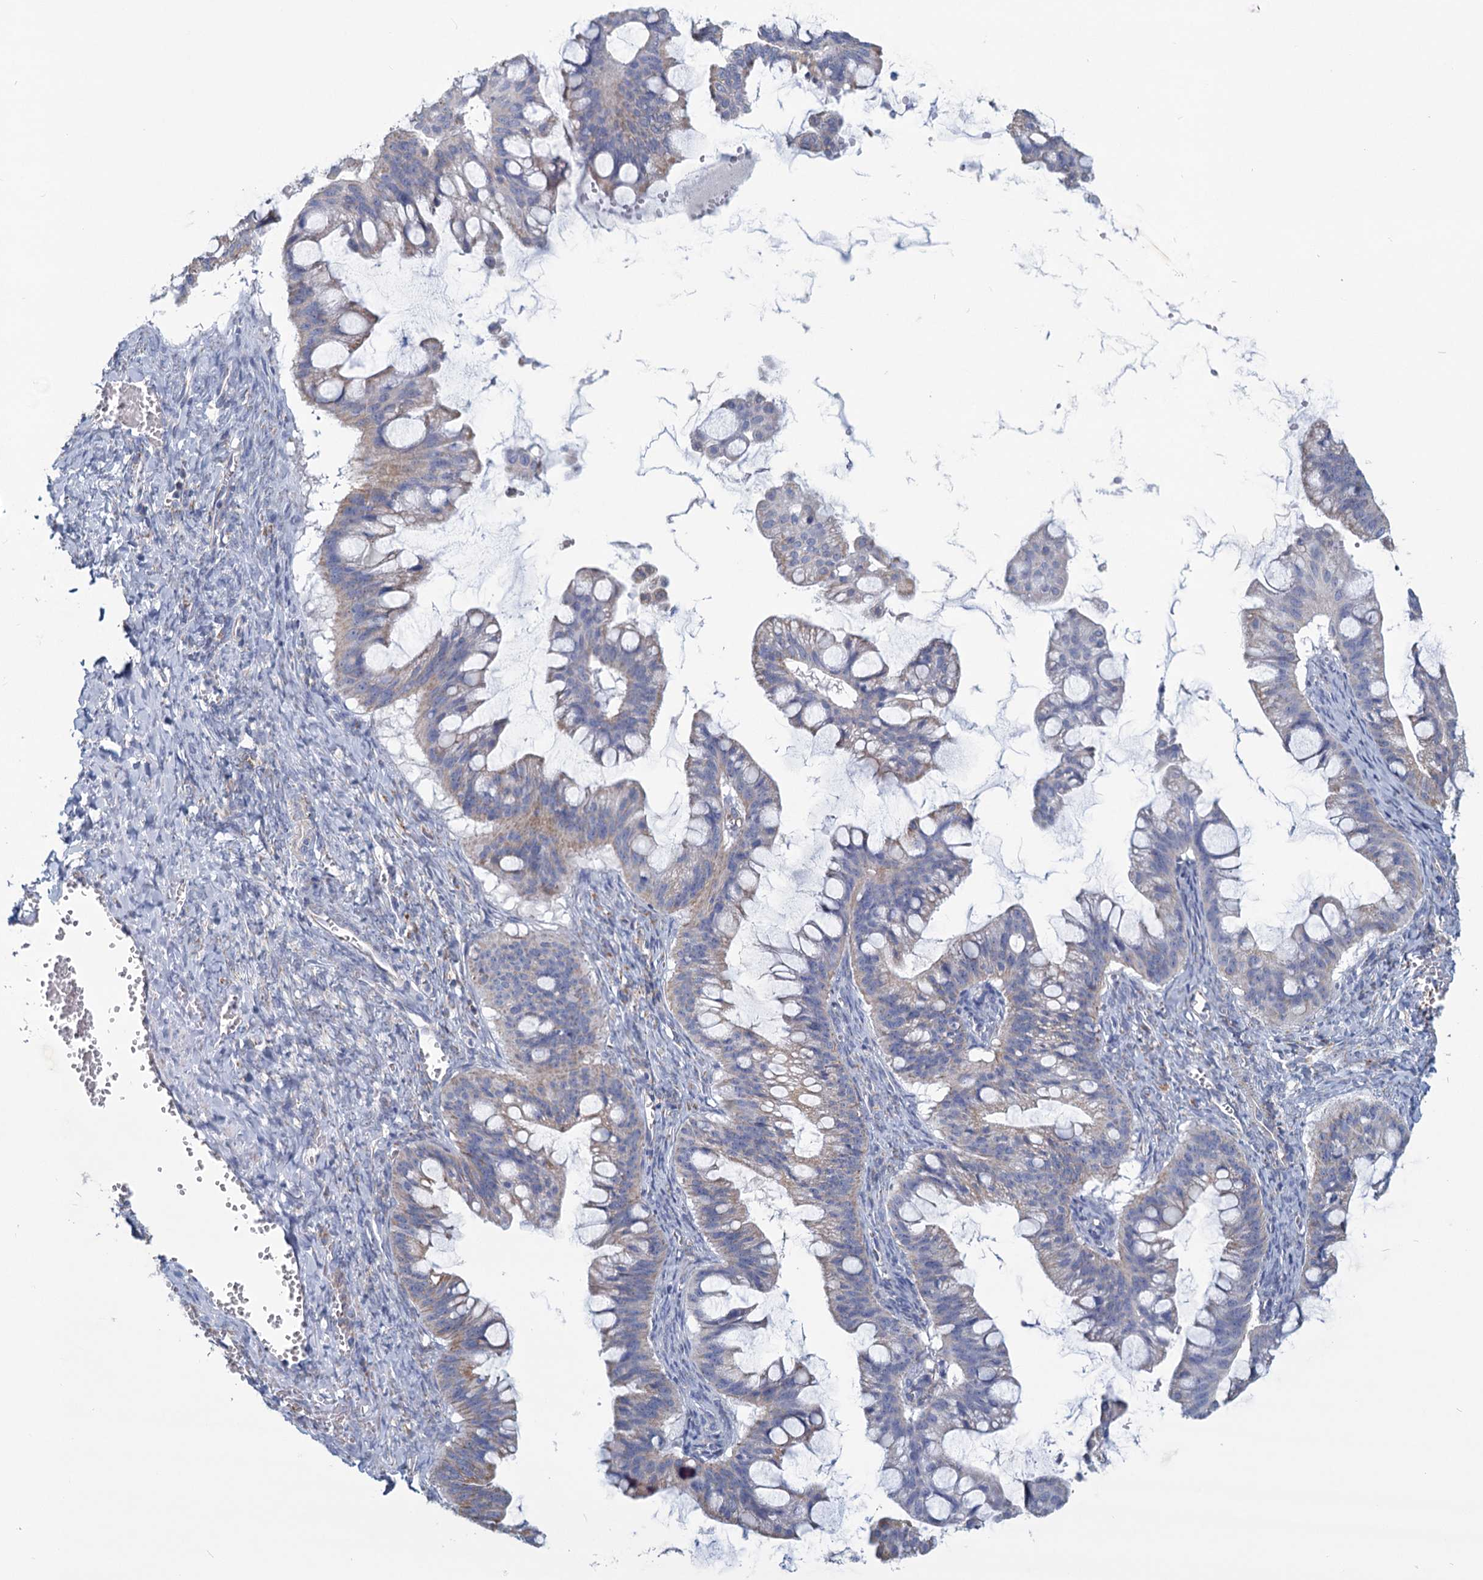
{"staining": {"intensity": "weak", "quantity": "<25%", "location": "cytoplasmic/membranous"}, "tissue": "ovarian cancer", "cell_type": "Tumor cells", "image_type": "cancer", "snomed": [{"axis": "morphology", "description": "Cystadenocarcinoma, mucinous, NOS"}, {"axis": "topography", "description": "Ovary"}], "caption": "Human mucinous cystadenocarcinoma (ovarian) stained for a protein using immunohistochemistry (IHC) reveals no positivity in tumor cells.", "gene": "NDUFC2", "patient": {"sex": "female", "age": 73}}